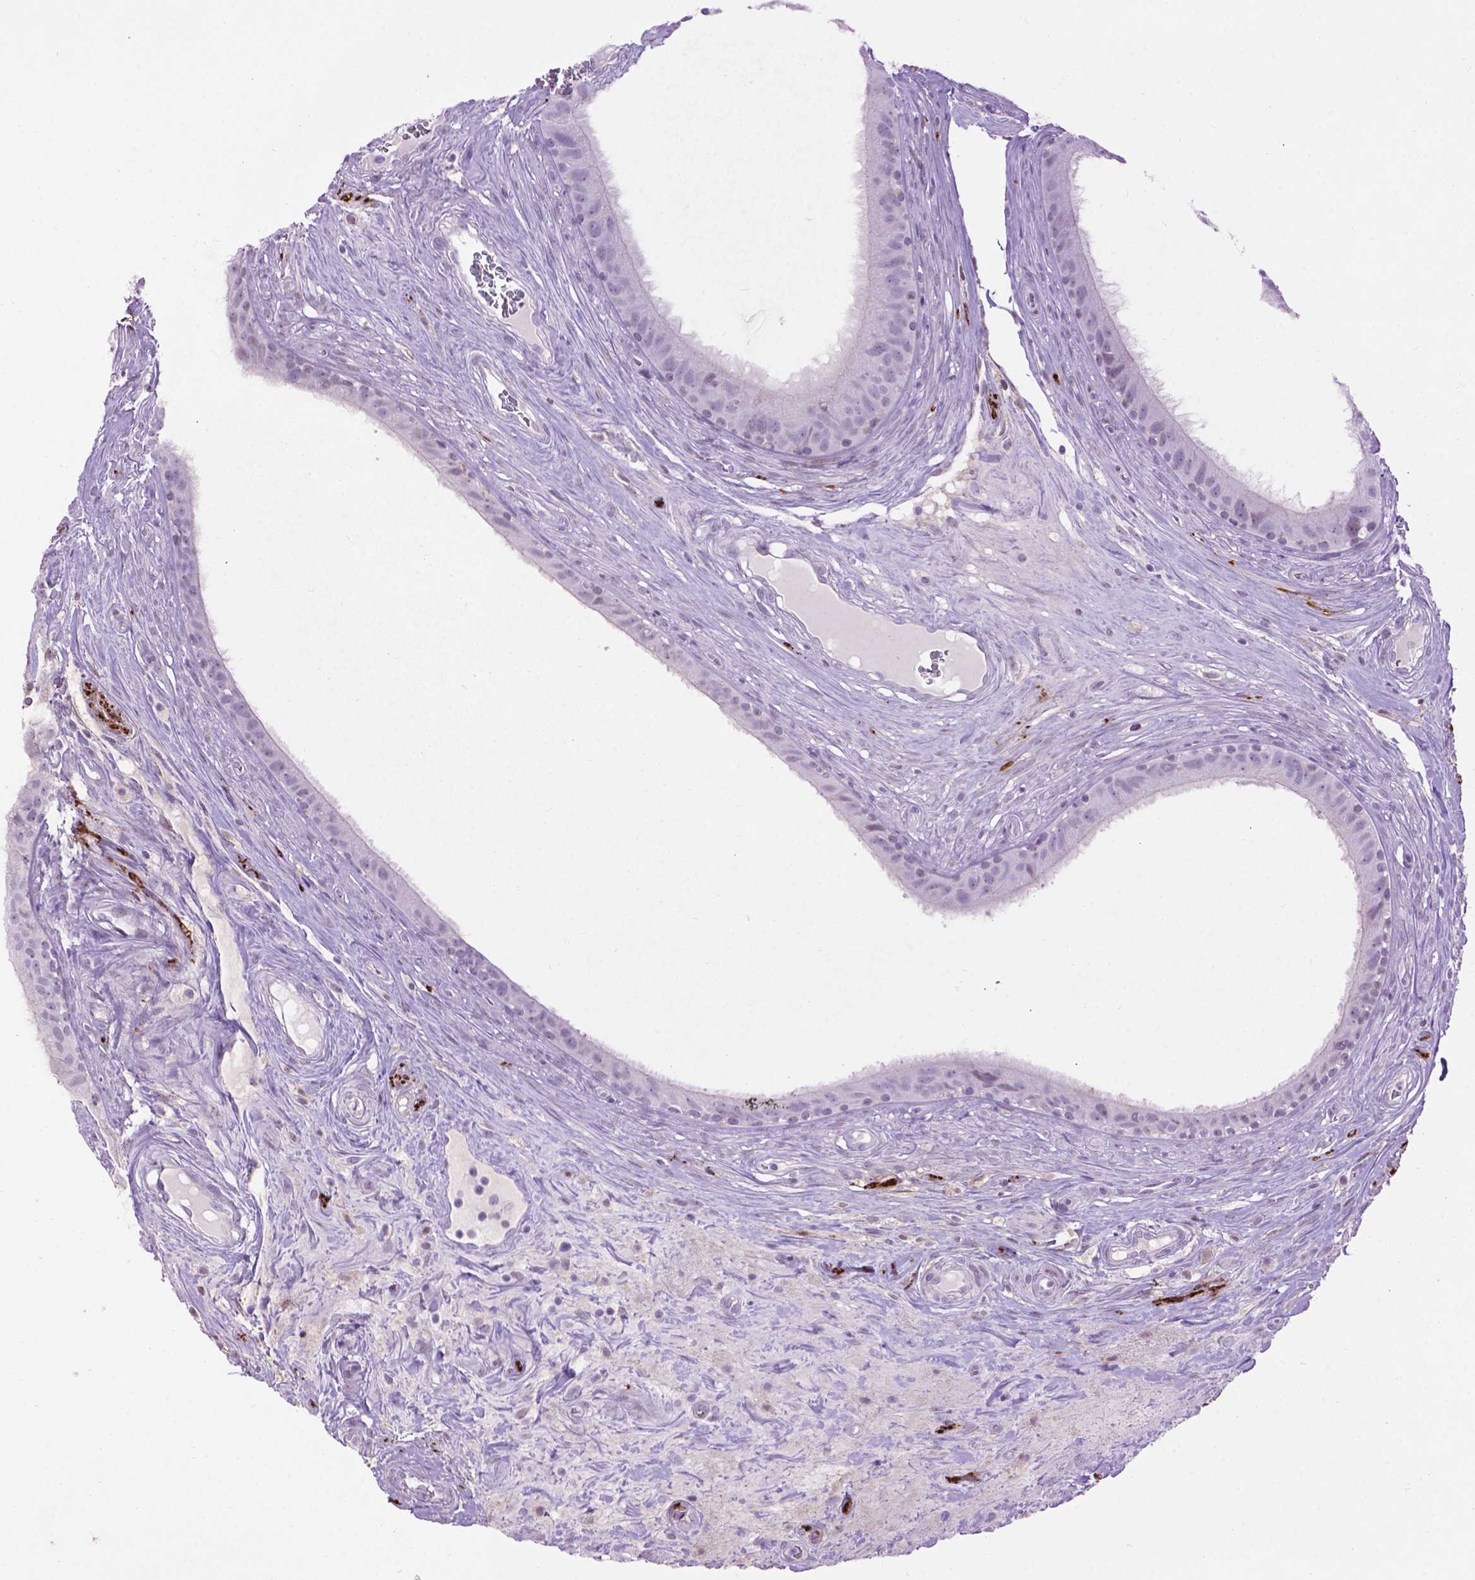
{"staining": {"intensity": "negative", "quantity": "none", "location": "none"}, "tissue": "epididymis", "cell_type": "Glandular cells", "image_type": "normal", "snomed": [{"axis": "morphology", "description": "Normal tissue, NOS"}, {"axis": "topography", "description": "Epididymis"}], "caption": "Immunohistochemical staining of benign human epididymis exhibits no significant expression in glandular cells.", "gene": "TH", "patient": {"sex": "male", "age": 59}}